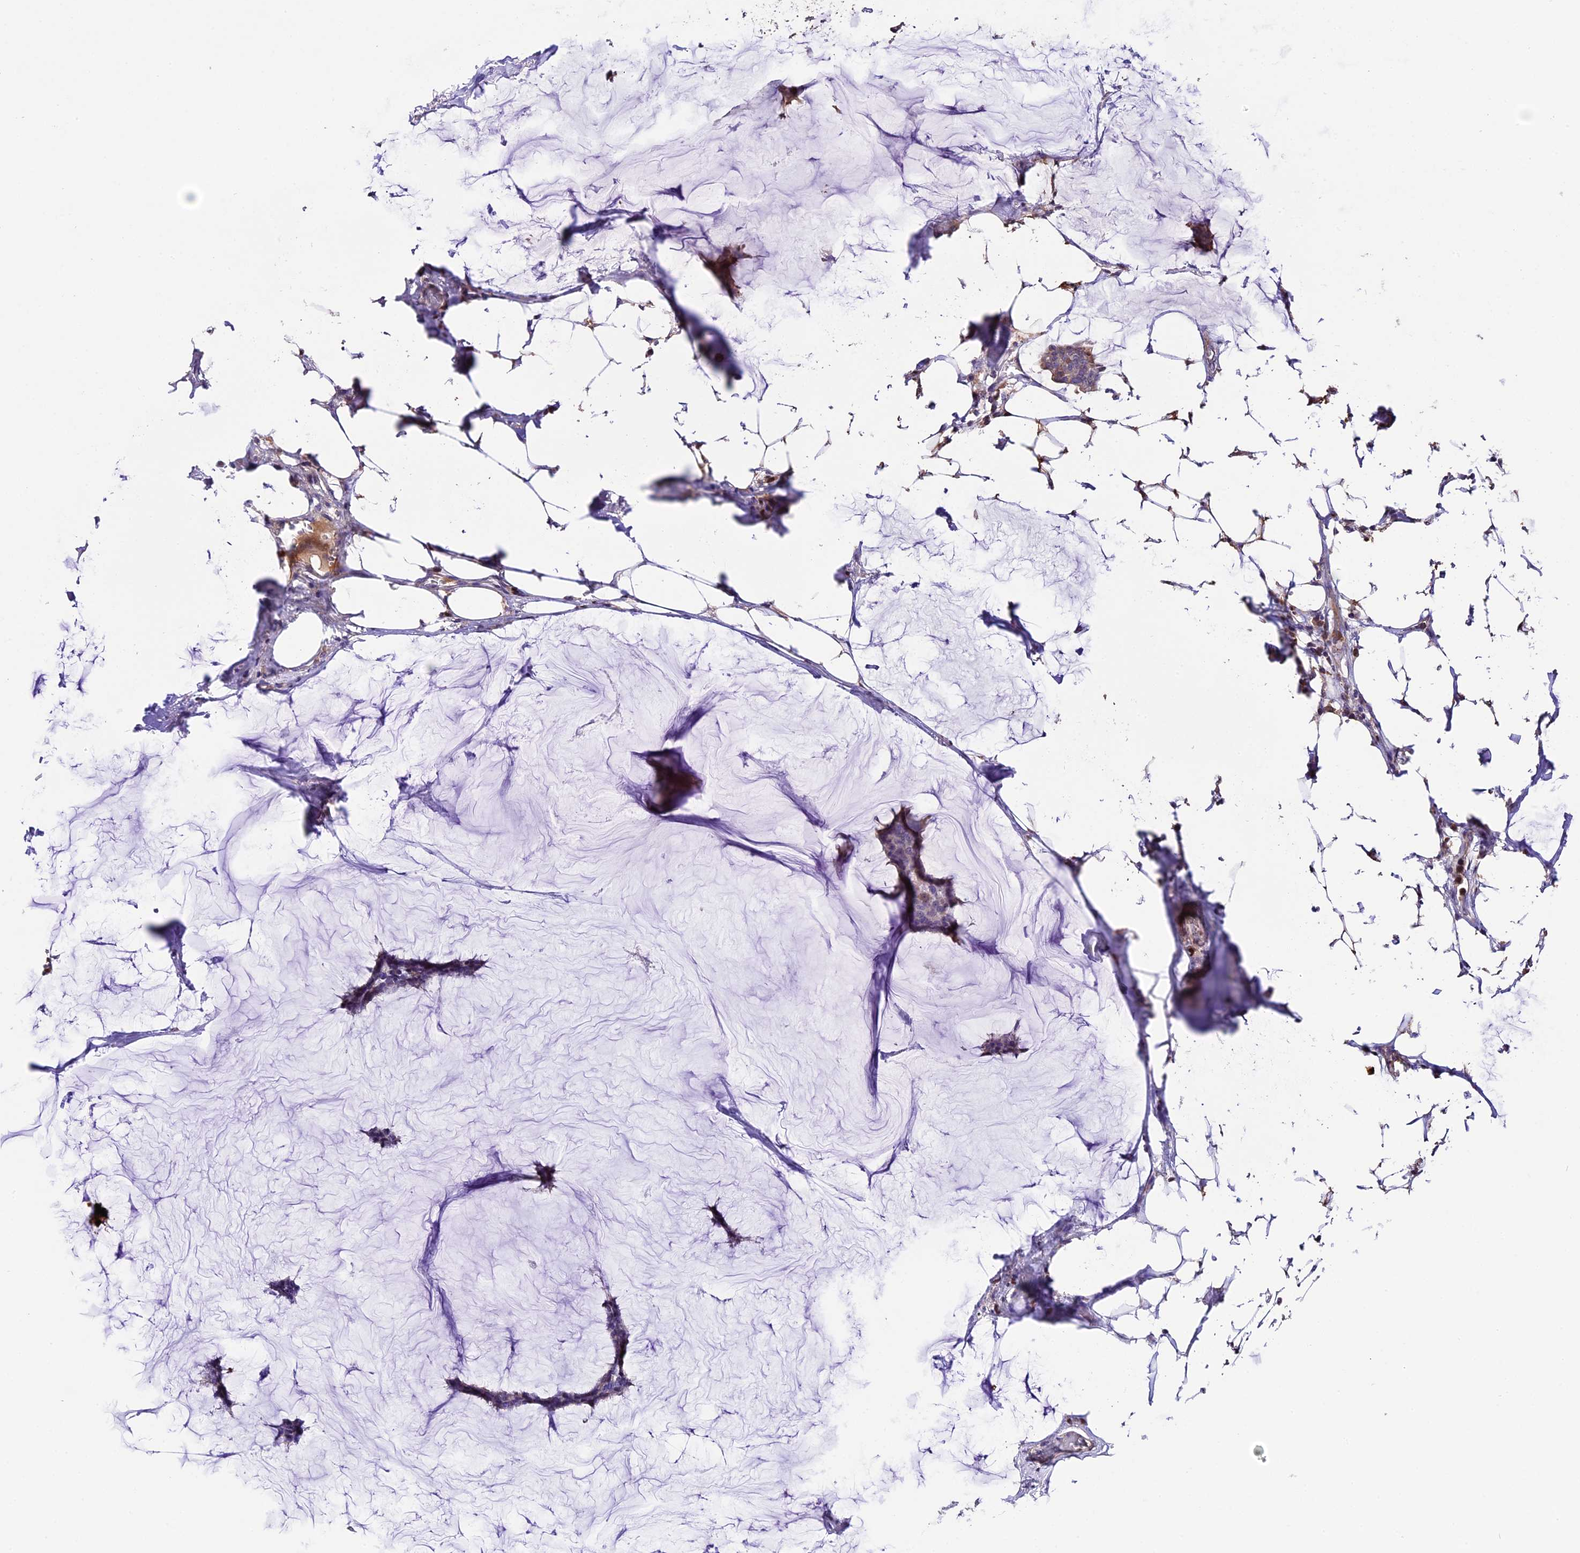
{"staining": {"intensity": "moderate", "quantity": "<25%", "location": "cytoplasmic/membranous"}, "tissue": "breast cancer", "cell_type": "Tumor cells", "image_type": "cancer", "snomed": [{"axis": "morphology", "description": "Duct carcinoma"}, {"axis": "topography", "description": "Breast"}], "caption": "An image of human breast cancer stained for a protein displays moderate cytoplasmic/membranous brown staining in tumor cells.", "gene": "MAP3K7CL", "patient": {"sex": "female", "age": 93}}